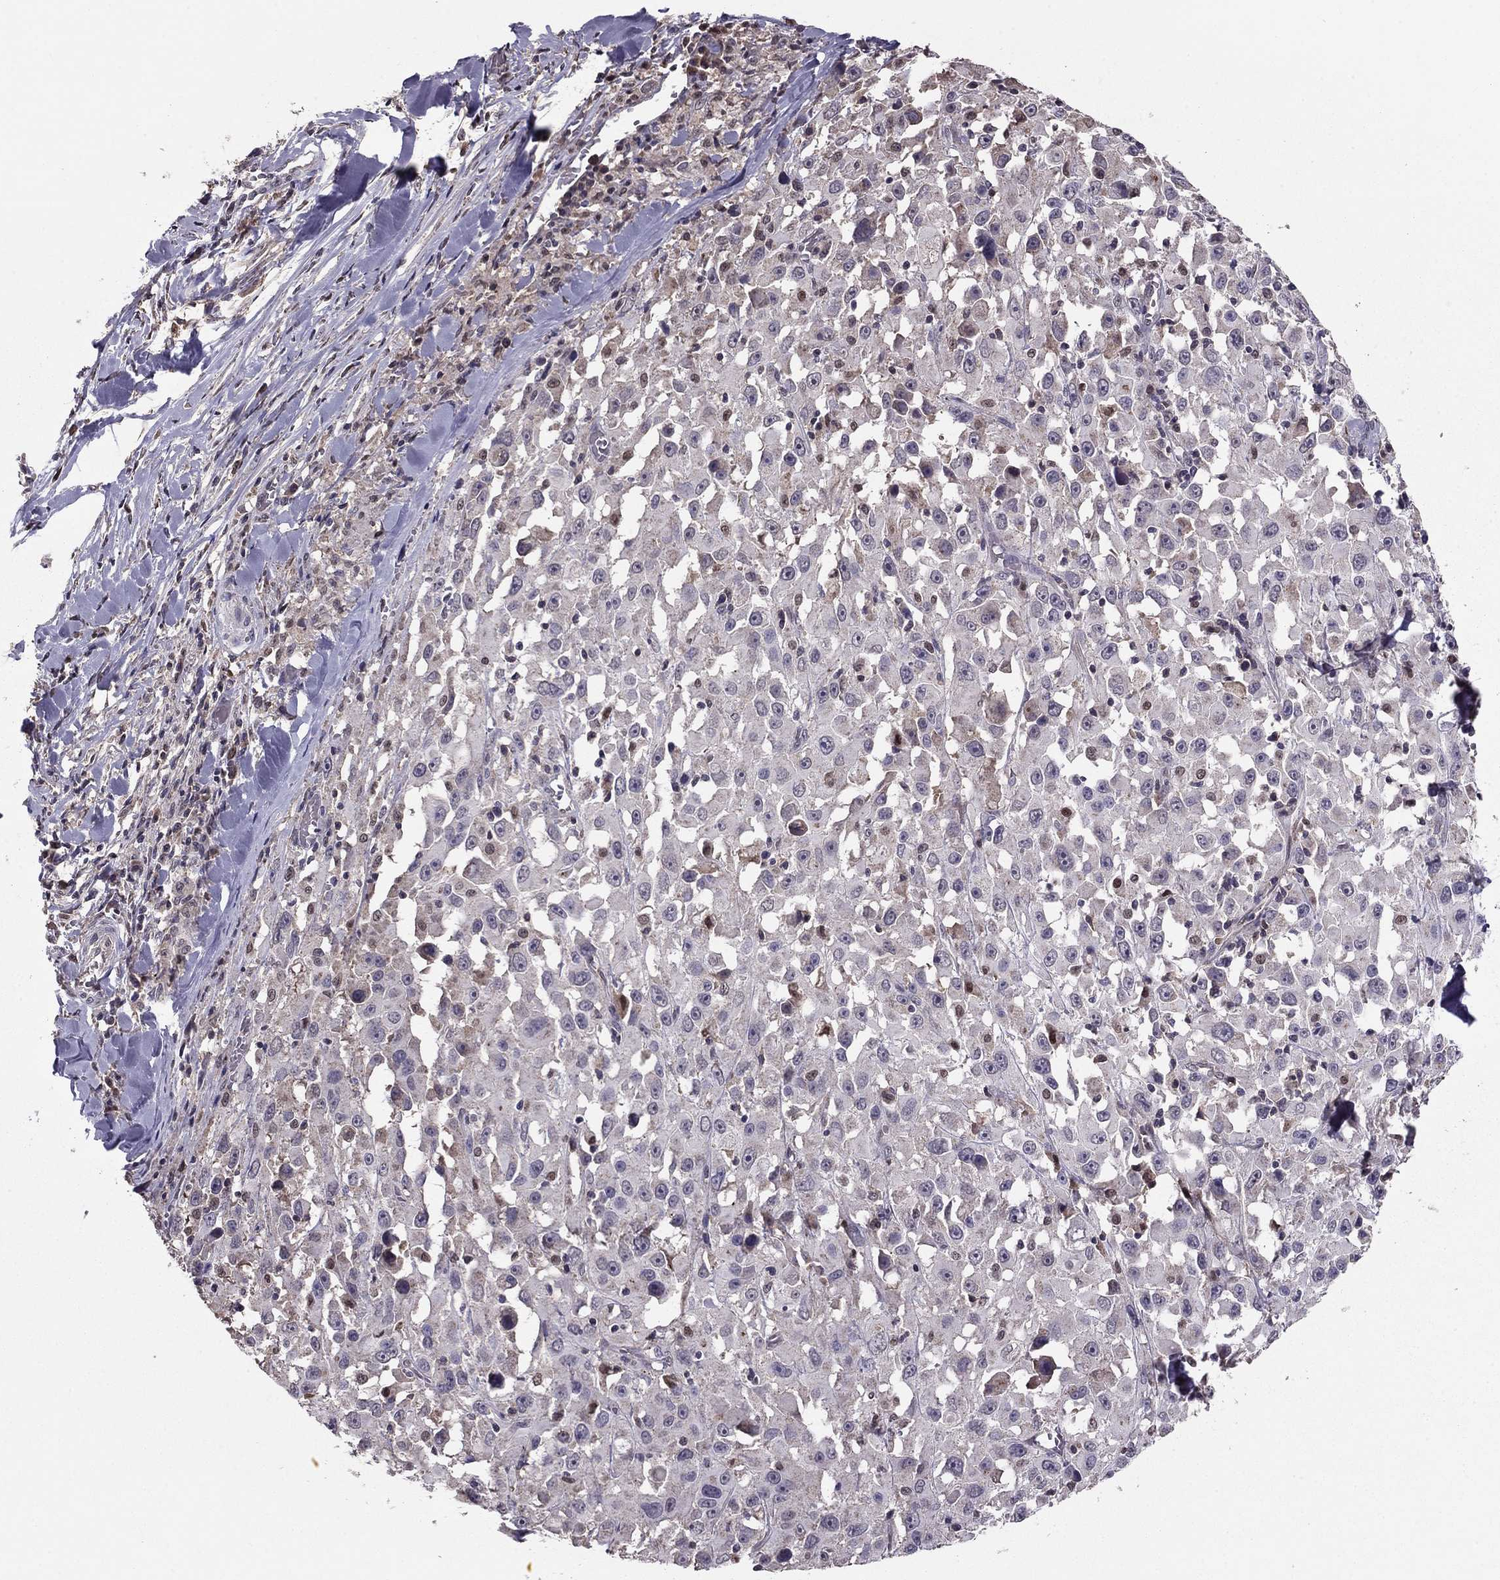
{"staining": {"intensity": "negative", "quantity": "none", "location": "none"}, "tissue": "melanoma", "cell_type": "Tumor cells", "image_type": "cancer", "snomed": [{"axis": "morphology", "description": "Malignant melanoma, Metastatic site"}, {"axis": "topography", "description": "Lymph node"}], "caption": "An immunohistochemistry (IHC) micrograph of malignant melanoma (metastatic site) is shown. There is no staining in tumor cells of malignant melanoma (metastatic site).", "gene": "HCN1", "patient": {"sex": "male", "age": 50}}